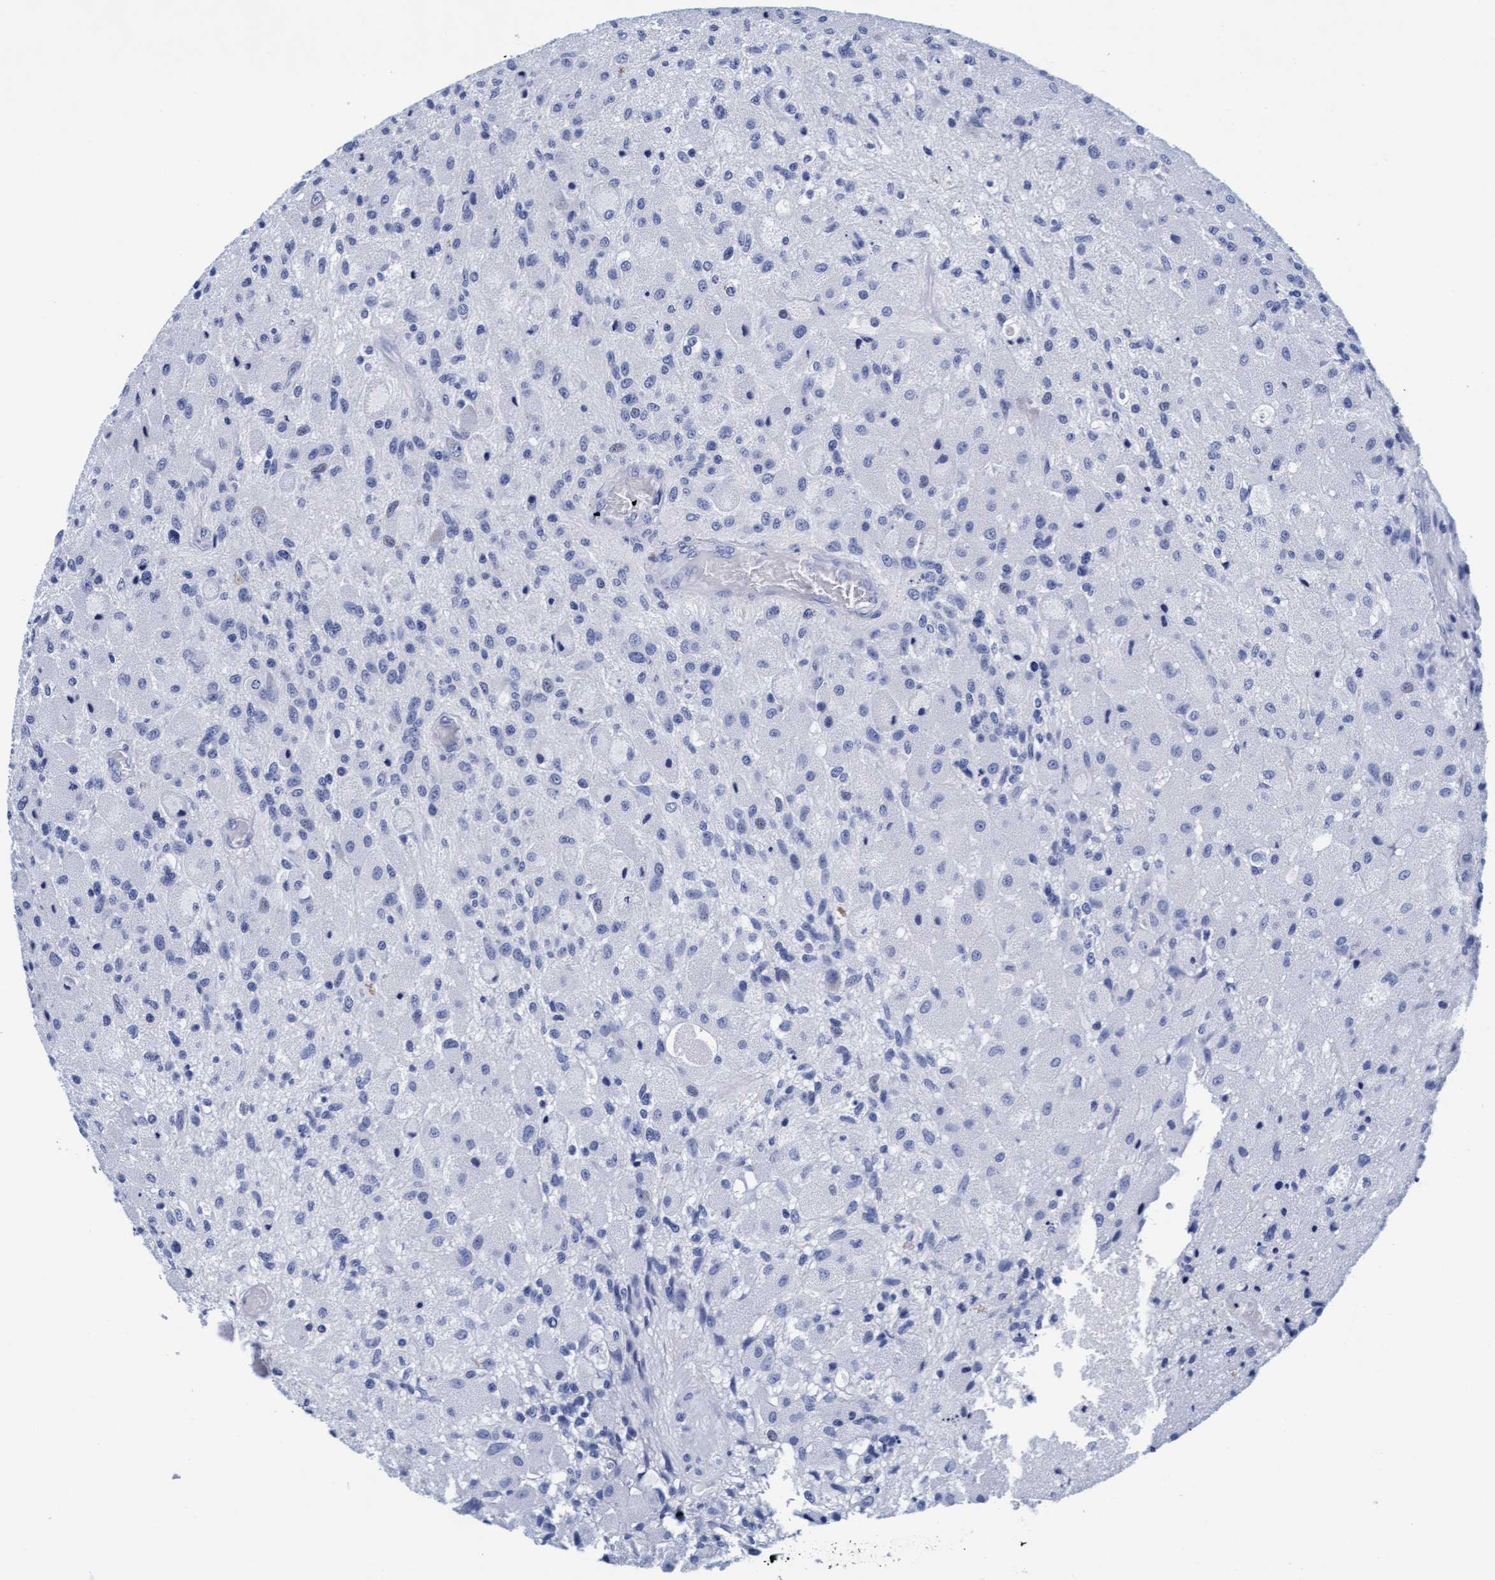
{"staining": {"intensity": "negative", "quantity": "none", "location": "none"}, "tissue": "glioma", "cell_type": "Tumor cells", "image_type": "cancer", "snomed": [{"axis": "morphology", "description": "Normal tissue, NOS"}, {"axis": "morphology", "description": "Glioma, malignant, High grade"}, {"axis": "topography", "description": "Cerebral cortex"}], "caption": "Photomicrograph shows no significant protein staining in tumor cells of malignant glioma (high-grade).", "gene": "ARSG", "patient": {"sex": "male", "age": 77}}